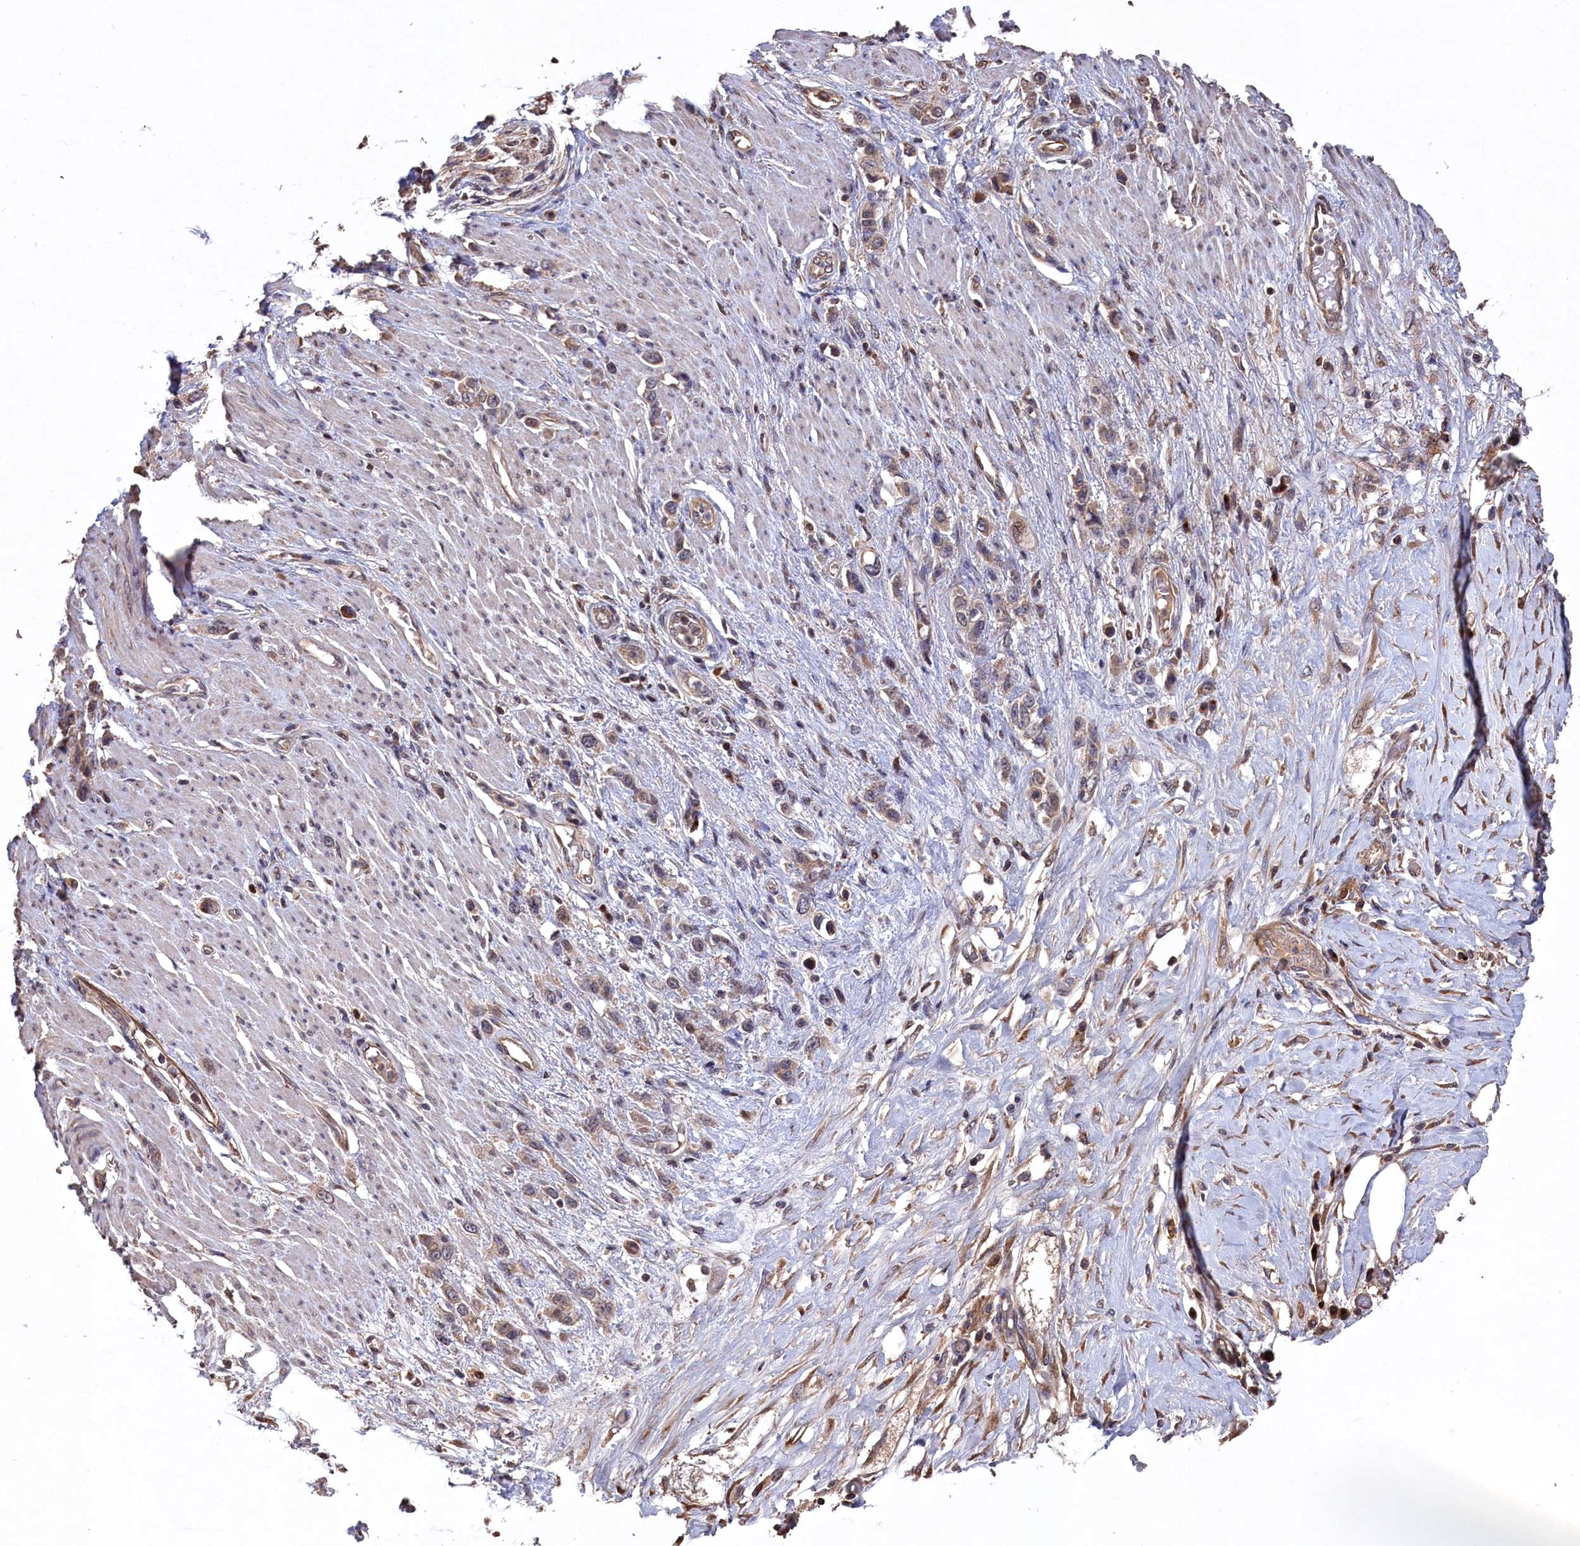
{"staining": {"intensity": "weak", "quantity": ">75%", "location": "cytoplasmic/membranous"}, "tissue": "stomach cancer", "cell_type": "Tumor cells", "image_type": "cancer", "snomed": [{"axis": "morphology", "description": "Adenocarcinoma, NOS"}, {"axis": "morphology", "description": "Adenocarcinoma, High grade"}, {"axis": "topography", "description": "Stomach, upper"}, {"axis": "topography", "description": "Stomach, lower"}], "caption": "Stomach adenocarcinoma tissue displays weak cytoplasmic/membranous positivity in approximately >75% of tumor cells, visualized by immunohistochemistry.", "gene": "NAA60", "patient": {"sex": "female", "age": 65}}